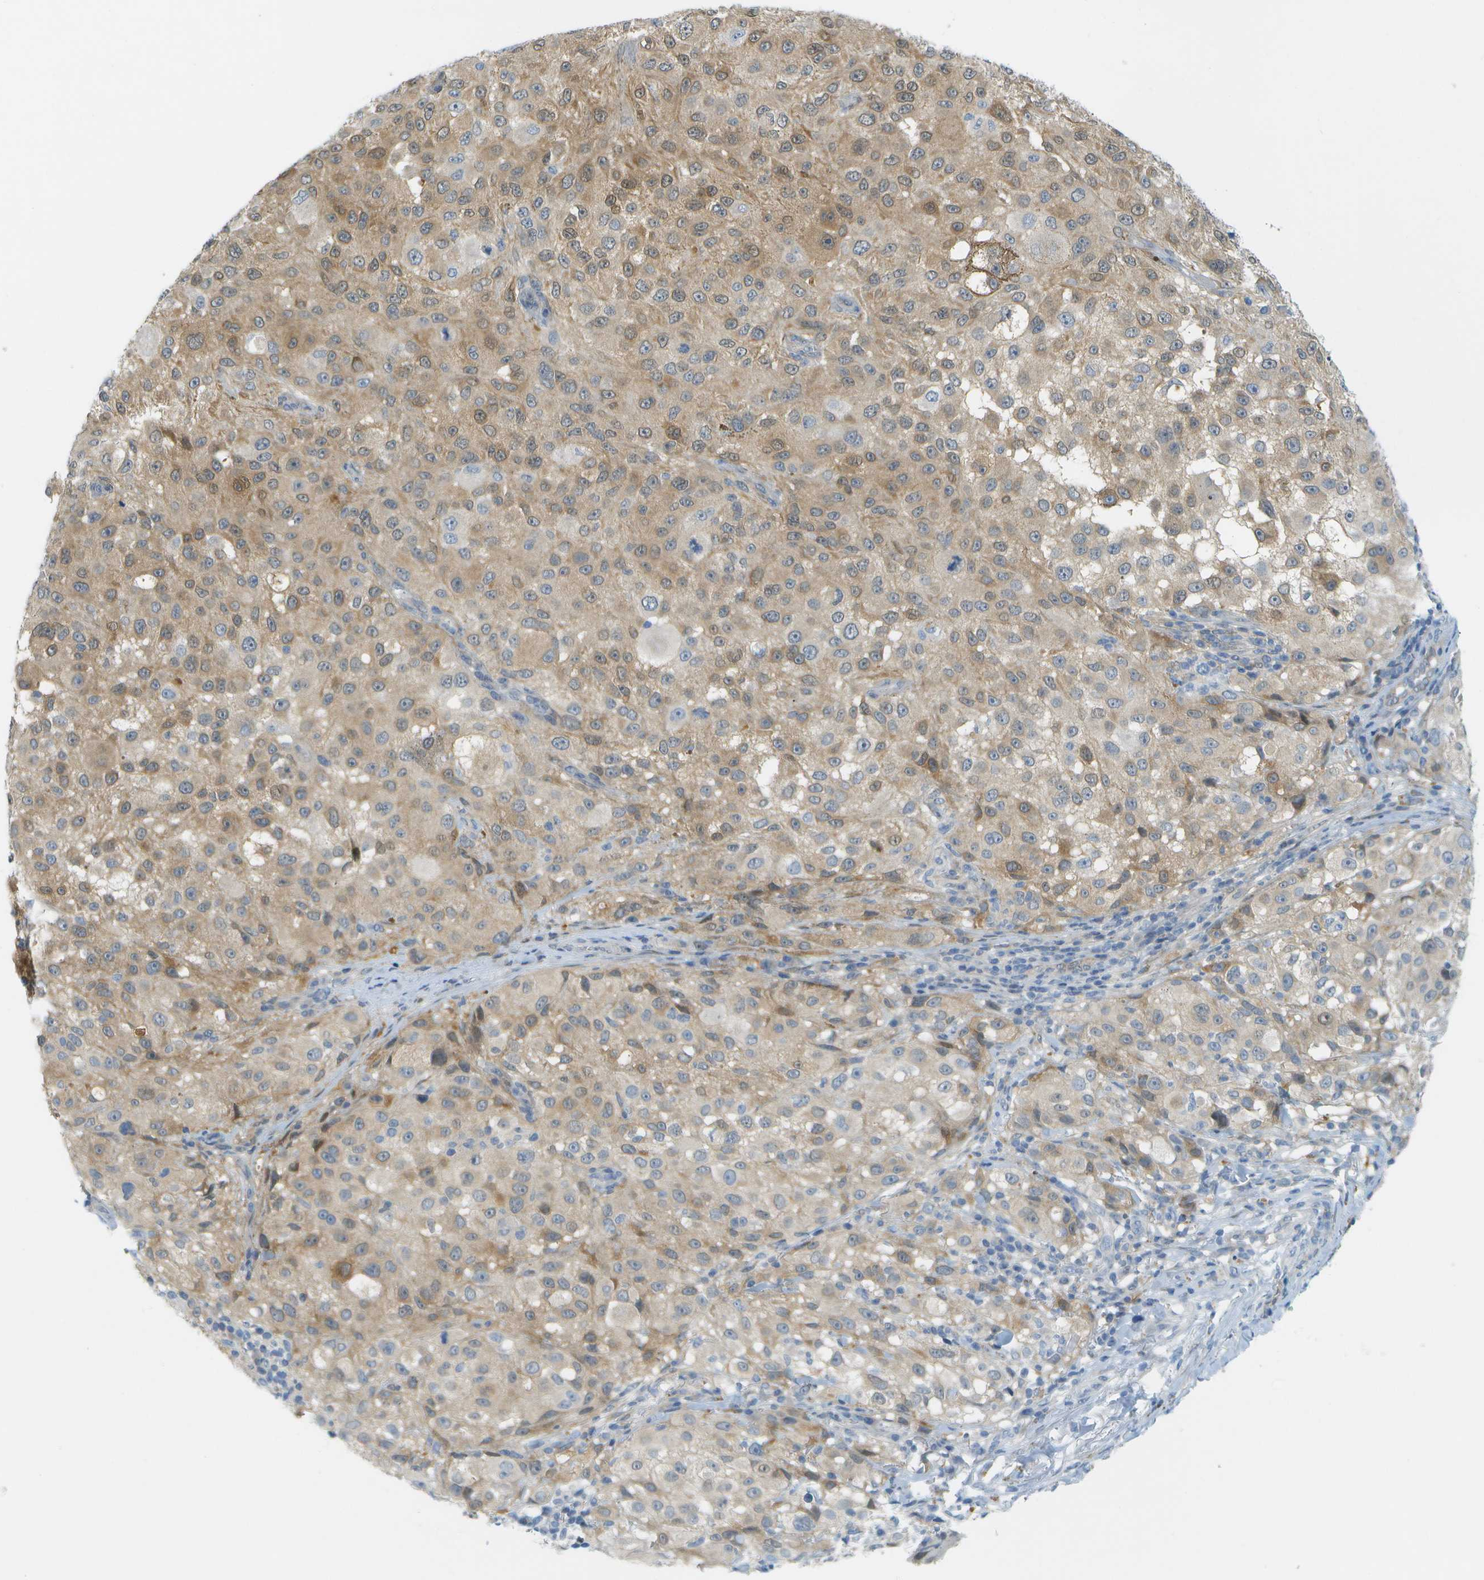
{"staining": {"intensity": "weak", "quantity": "<25%", "location": "cytoplasmic/membranous,nuclear"}, "tissue": "melanoma", "cell_type": "Tumor cells", "image_type": "cancer", "snomed": [{"axis": "morphology", "description": "Necrosis, NOS"}, {"axis": "morphology", "description": "Malignant melanoma, NOS"}, {"axis": "topography", "description": "Skin"}], "caption": "Tumor cells show no significant protein staining in melanoma.", "gene": "CUL9", "patient": {"sex": "female", "age": 87}}